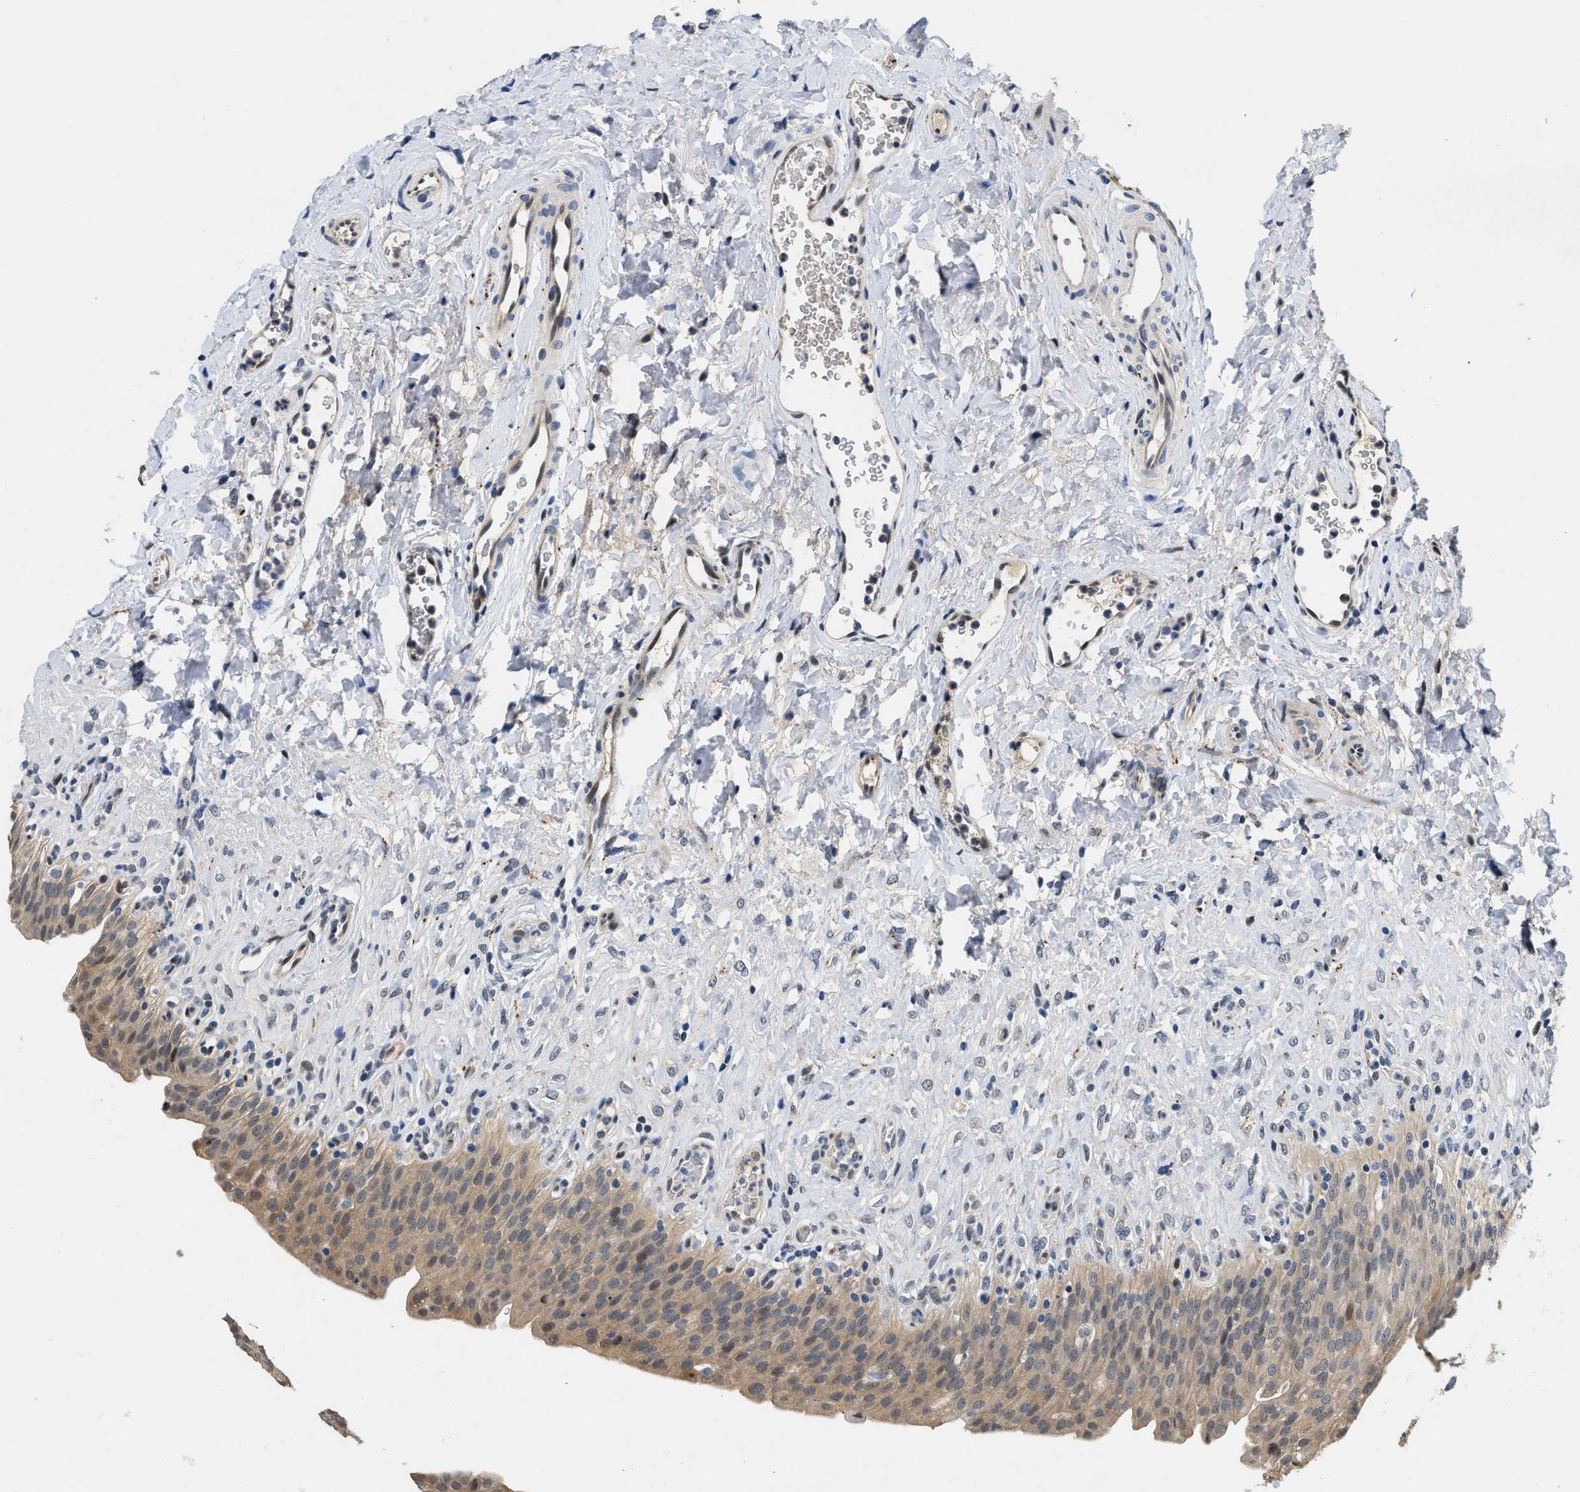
{"staining": {"intensity": "moderate", "quantity": ">75%", "location": "cytoplasmic/membranous,nuclear"}, "tissue": "urinary bladder", "cell_type": "Urothelial cells", "image_type": "normal", "snomed": [{"axis": "morphology", "description": "Urothelial carcinoma, High grade"}, {"axis": "topography", "description": "Urinary bladder"}], "caption": "An image showing moderate cytoplasmic/membranous,nuclear positivity in about >75% of urothelial cells in benign urinary bladder, as visualized by brown immunohistochemical staining.", "gene": "VIP", "patient": {"sex": "male", "age": 46}}